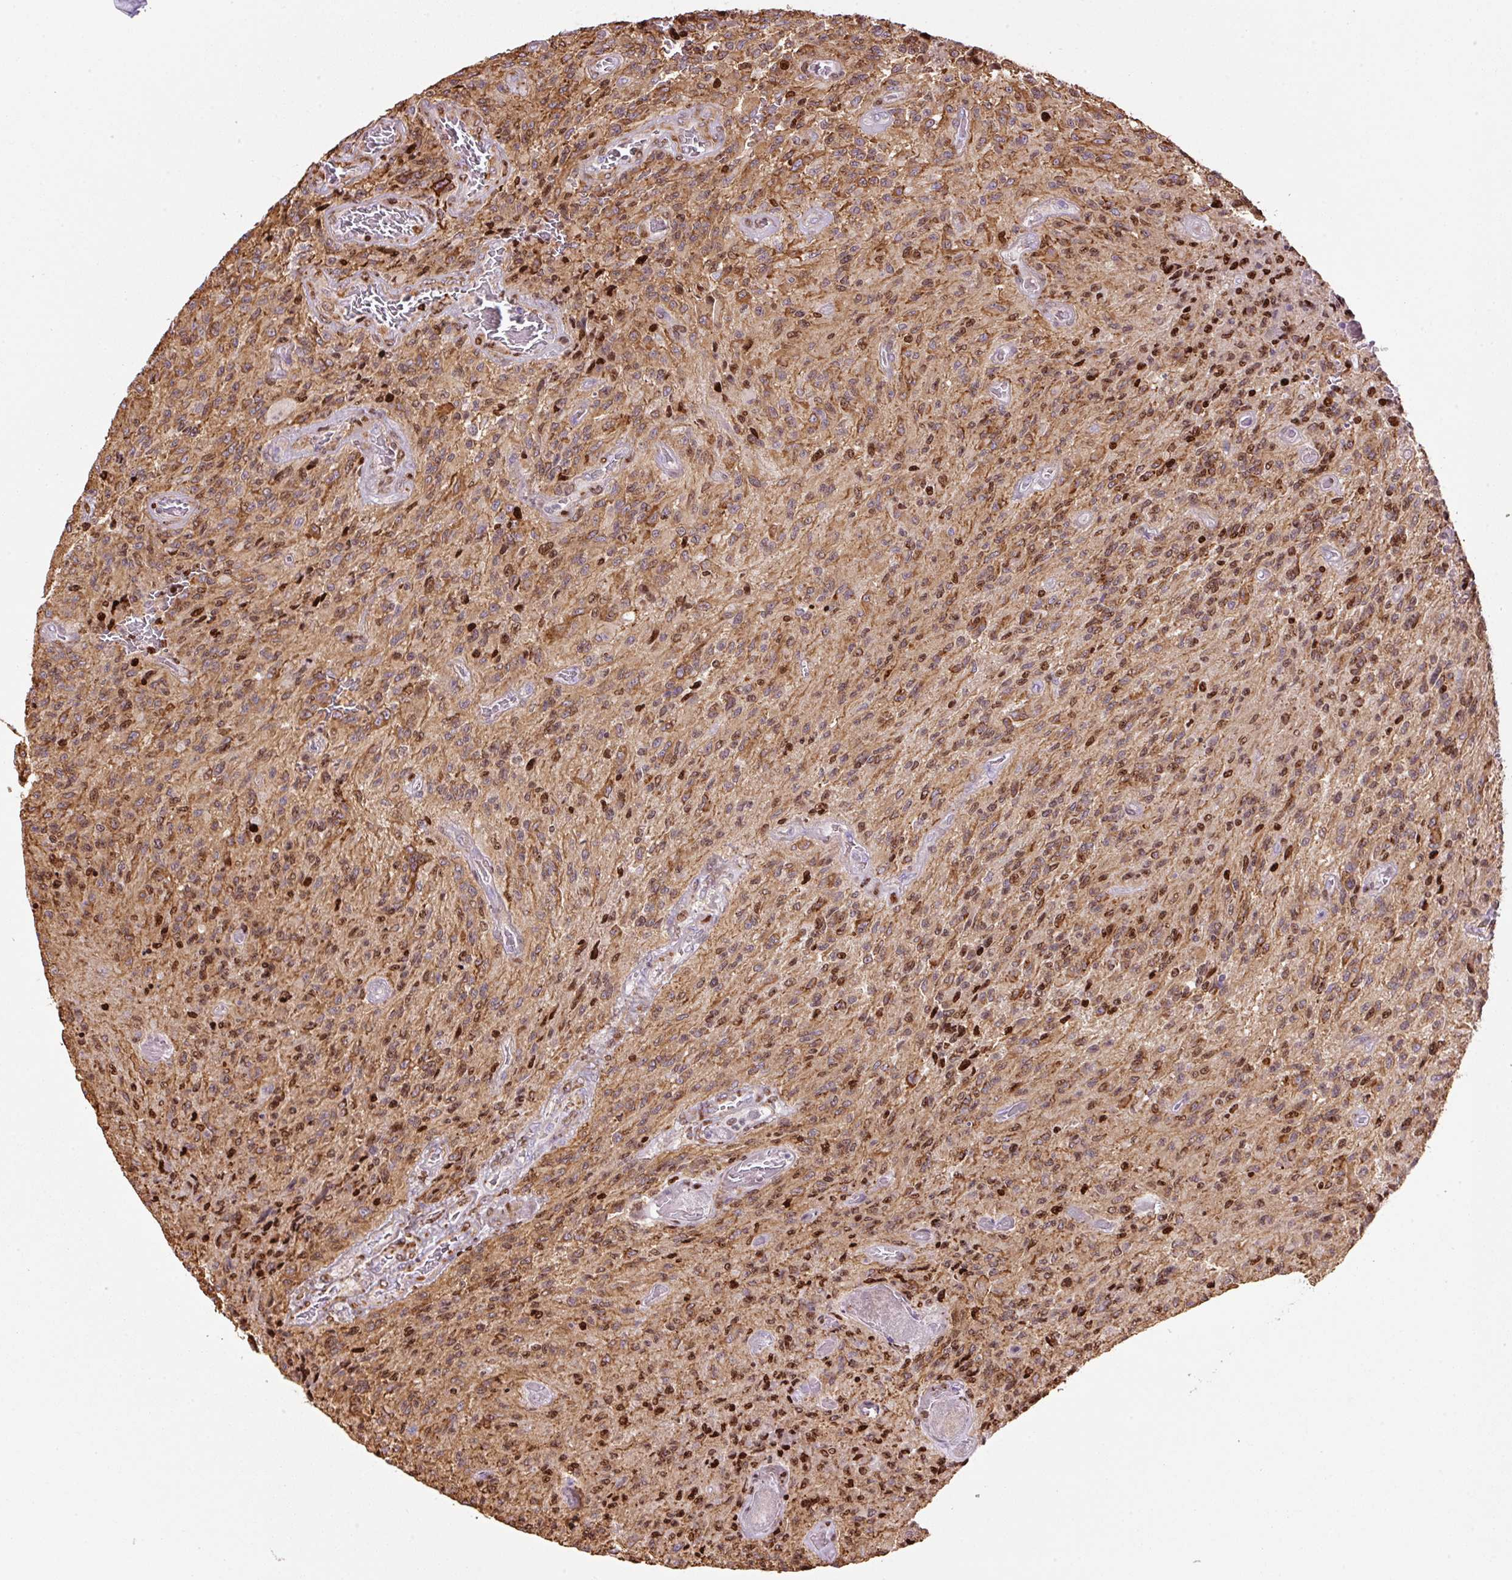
{"staining": {"intensity": "moderate", "quantity": ">75%", "location": "cytoplasmic/membranous,nuclear"}, "tissue": "glioma", "cell_type": "Tumor cells", "image_type": "cancer", "snomed": [{"axis": "morphology", "description": "Normal tissue, NOS"}, {"axis": "morphology", "description": "Glioma, malignant, High grade"}, {"axis": "topography", "description": "Cerebral cortex"}], "caption": "Immunohistochemical staining of human malignant glioma (high-grade) shows medium levels of moderate cytoplasmic/membranous and nuclear protein expression in about >75% of tumor cells.", "gene": "TMEM8B", "patient": {"sex": "male", "age": 56}}